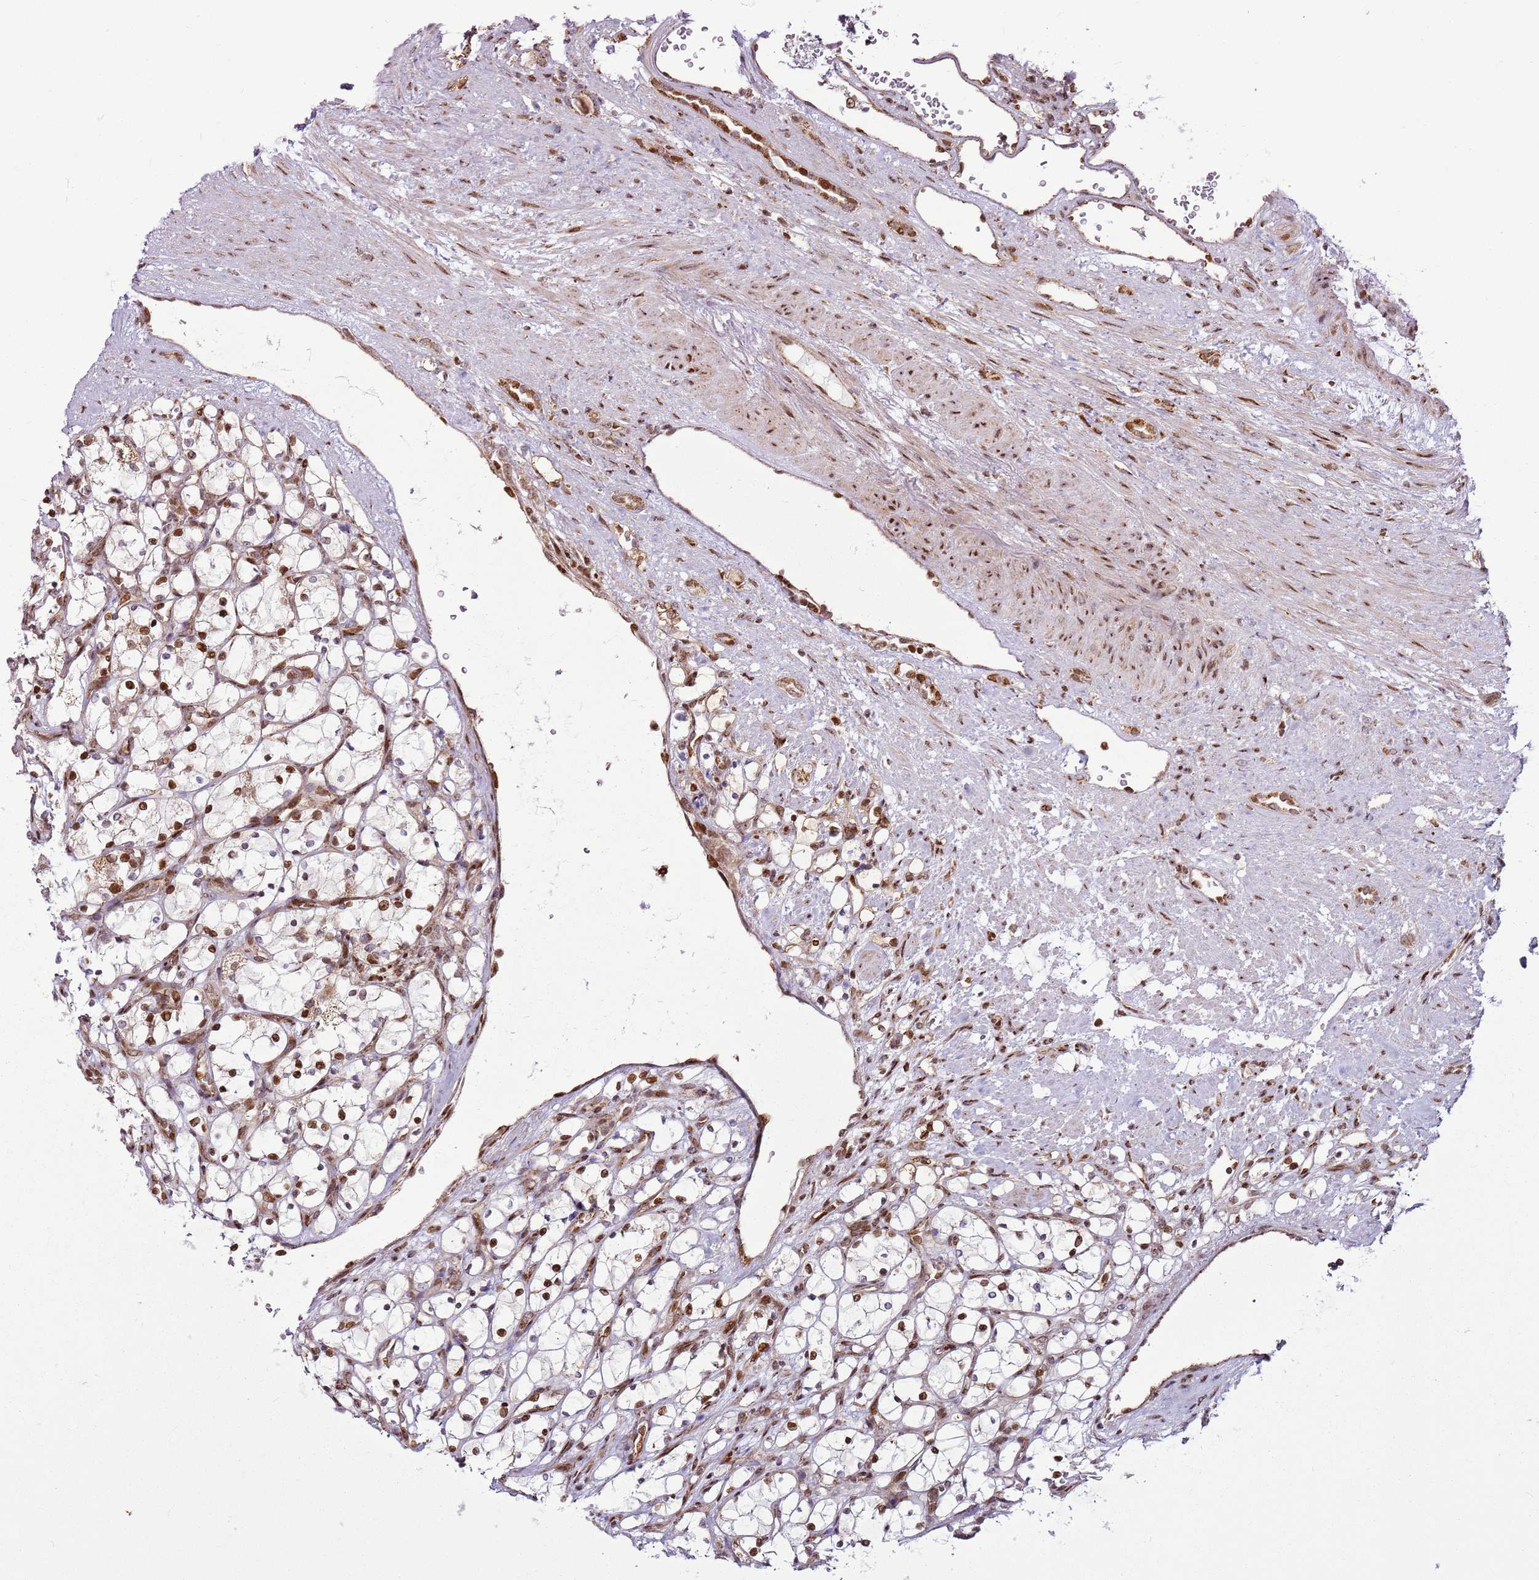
{"staining": {"intensity": "moderate", "quantity": ">75%", "location": "nuclear"}, "tissue": "renal cancer", "cell_type": "Tumor cells", "image_type": "cancer", "snomed": [{"axis": "morphology", "description": "Adenocarcinoma, NOS"}, {"axis": "topography", "description": "Kidney"}], "caption": "Immunohistochemistry (IHC) staining of adenocarcinoma (renal), which displays medium levels of moderate nuclear positivity in about >75% of tumor cells indicating moderate nuclear protein staining. The staining was performed using DAB (3,3'-diaminobenzidine) (brown) for protein detection and nuclei were counterstained in hematoxylin (blue).", "gene": "PCTP", "patient": {"sex": "female", "age": 69}}